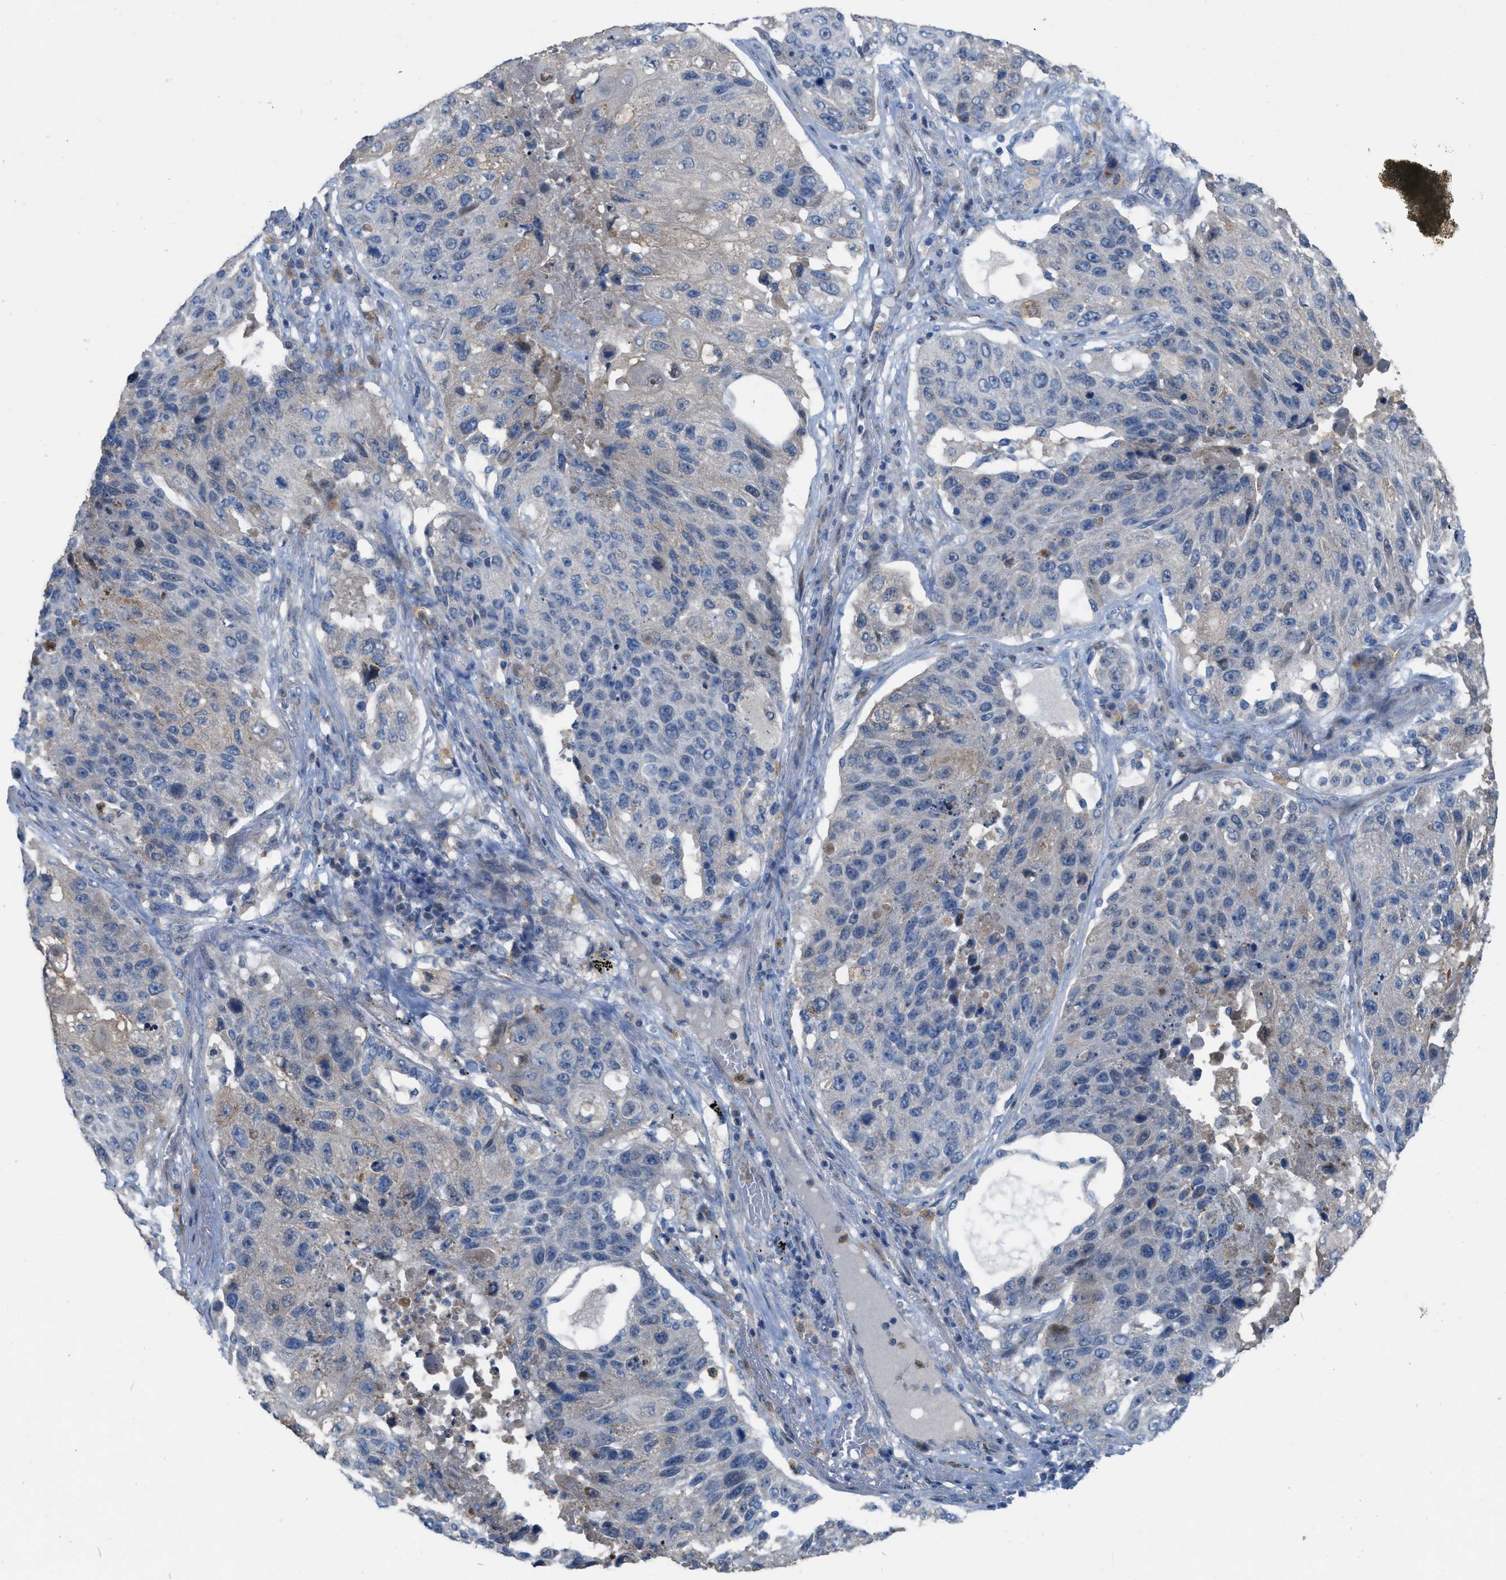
{"staining": {"intensity": "negative", "quantity": "none", "location": "none"}, "tissue": "lung cancer", "cell_type": "Tumor cells", "image_type": "cancer", "snomed": [{"axis": "morphology", "description": "Squamous cell carcinoma, NOS"}, {"axis": "topography", "description": "Lung"}], "caption": "The image demonstrates no significant positivity in tumor cells of lung cancer.", "gene": "PLPPR5", "patient": {"sex": "male", "age": 61}}